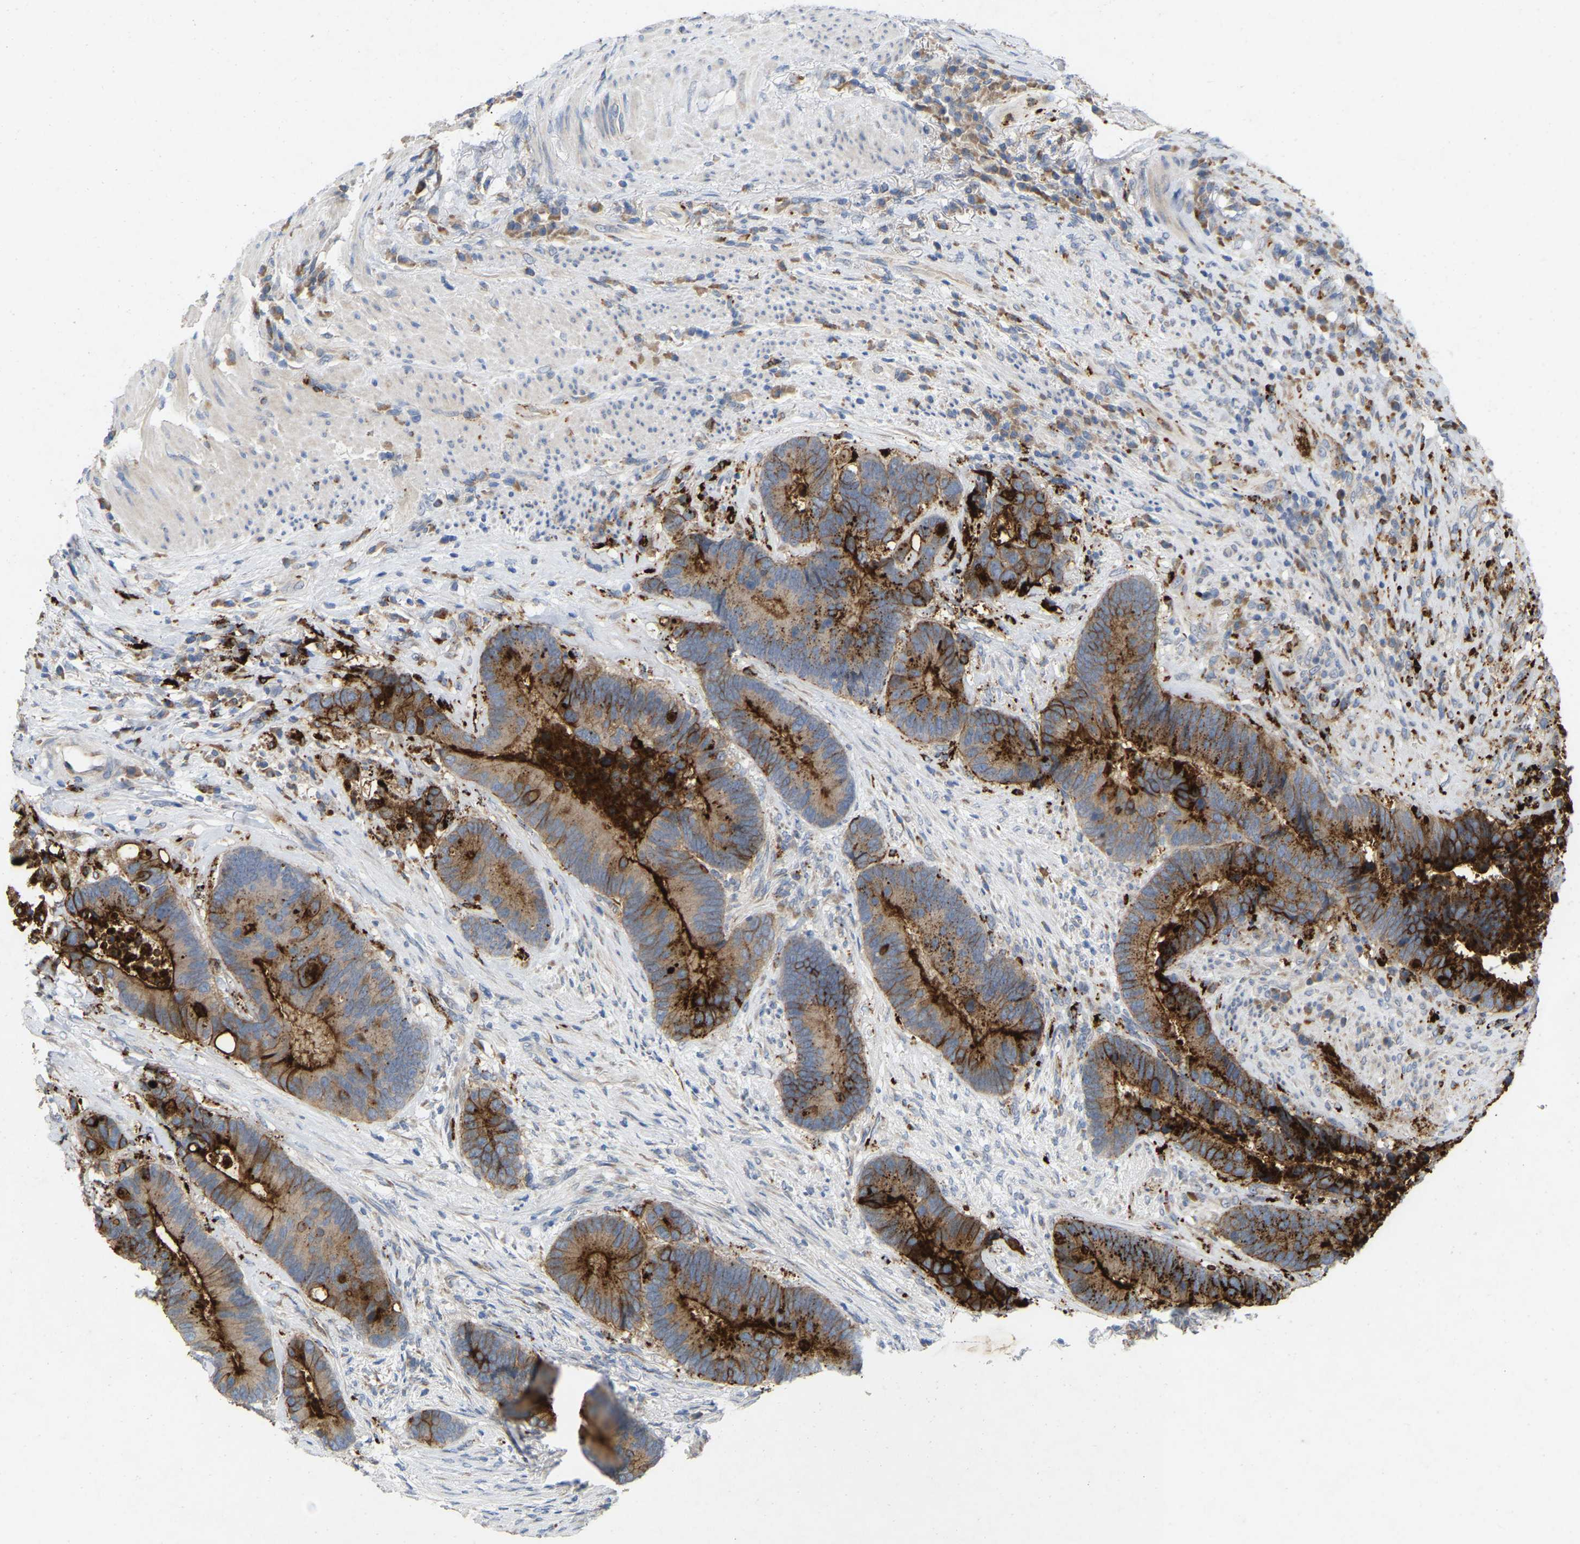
{"staining": {"intensity": "strong", "quantity": ">75%", "location": "cytoplasmic/membranous"}, "tissue": "colorectal cancer", "cell_type": "Tumor cells", "image_type": "cancer", "snomed": [{"axis": "morphology", "description": "Adenocarcinoma, NOS"}, {"axis": "topography", "description": "Rectum"}], "caption": "This is a histology image of immunohistochemistry staining of adenocarcinoma (colorectal), which shows strong staining in the cytoplasmic/membranous of tumor cells.", "gene": "RHEB", "patient": {"sex": "female", "age": 89}}